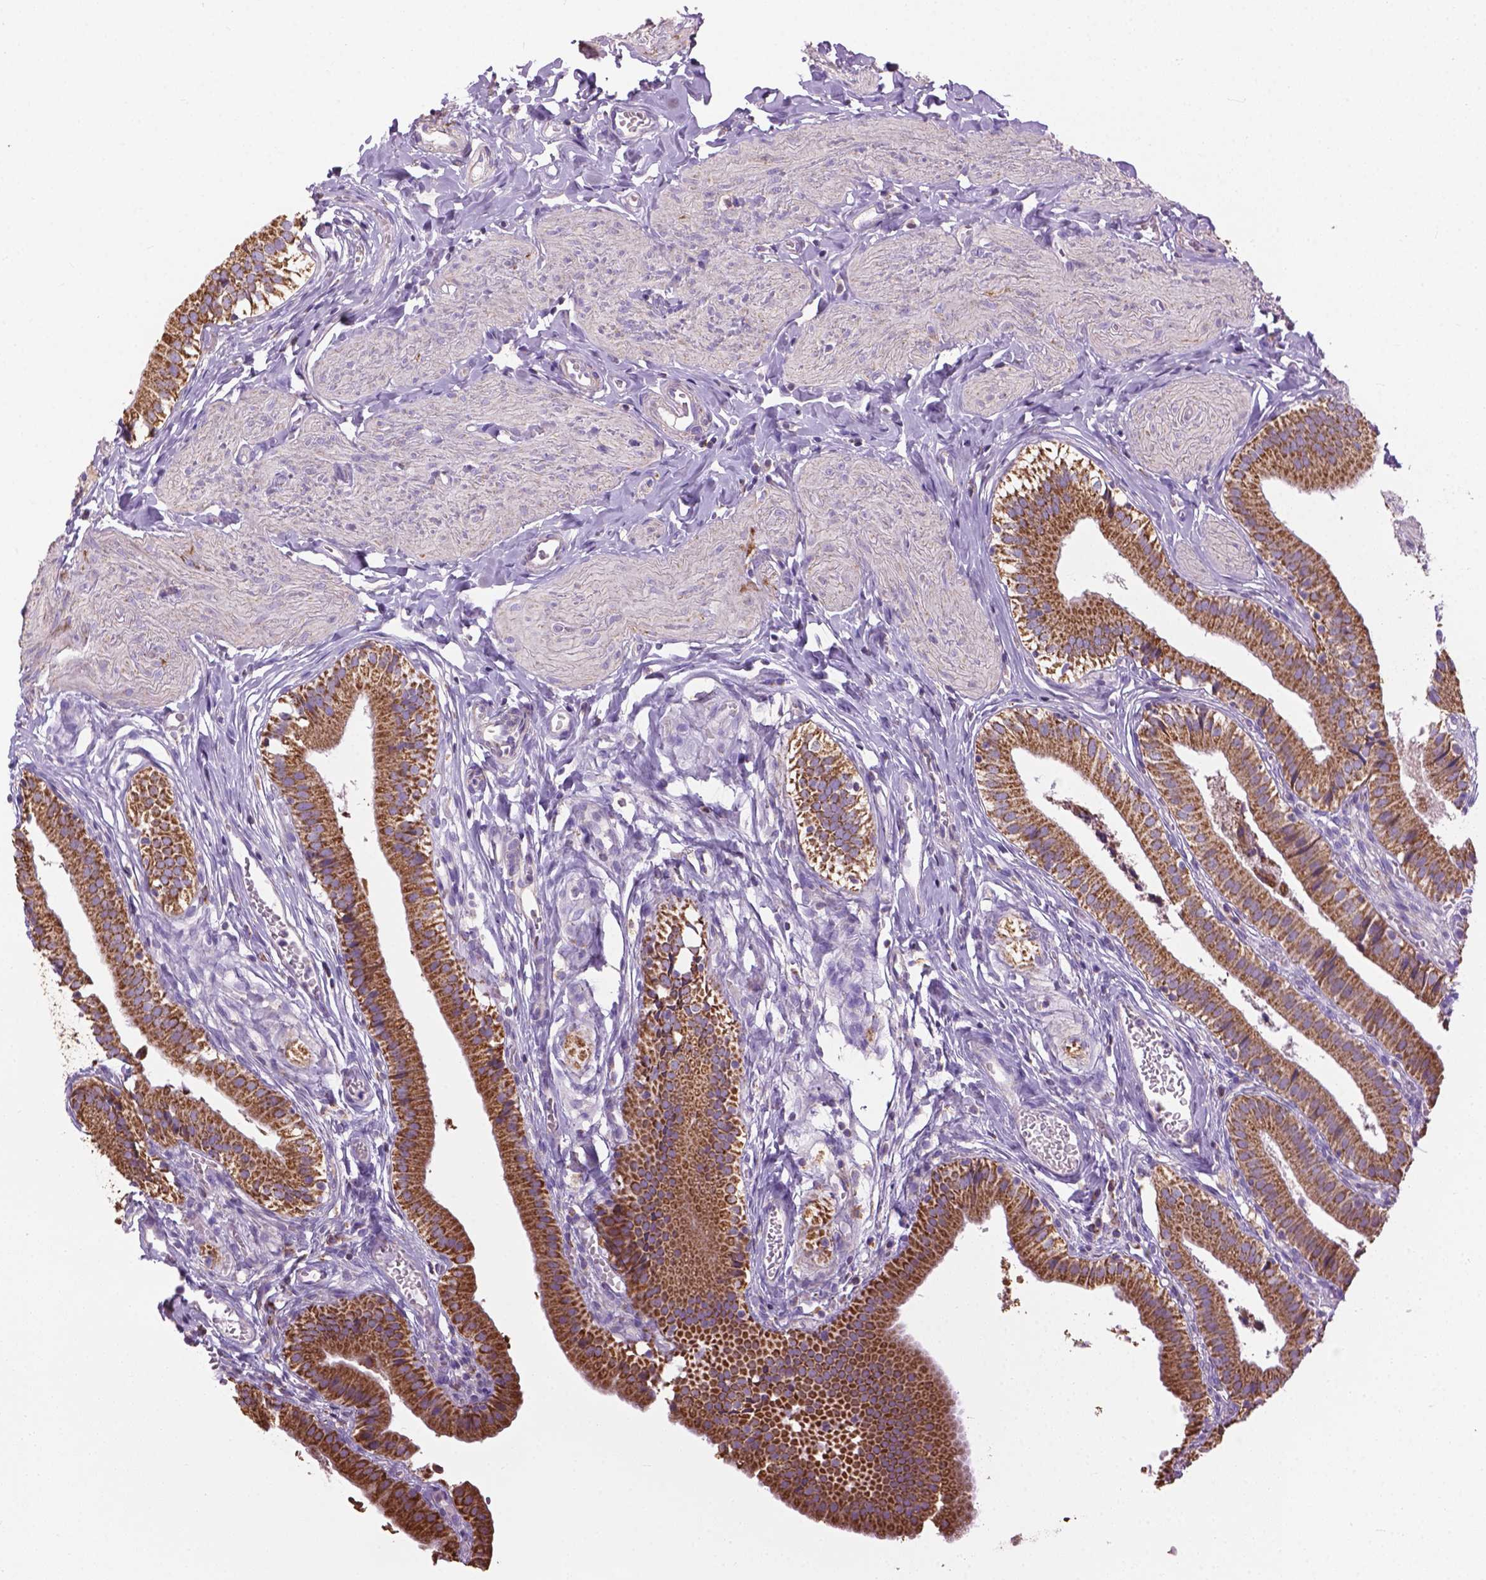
{"staining": {"intensity": "strong", "quantity": ">75%", "location": "cytoplasmic/membranous"}, "tissue": "gallbladder", "cell_type": "Glandular cells", "image_type": "normal", "snomed": [{"axis": "morphology", "description": "Normal tissue, NOS"}, {"axis": "topography", "description": "Gallbladder"}], "caption": "Immunohistochemical staining of normal human gallbladder demonstrates >75% levels of strong cytoplasmic/membranous protein staining in approximately >75% of glandular cells.", "gene": "VDAC1", "patient": {"sex": "female", "age": 47}}